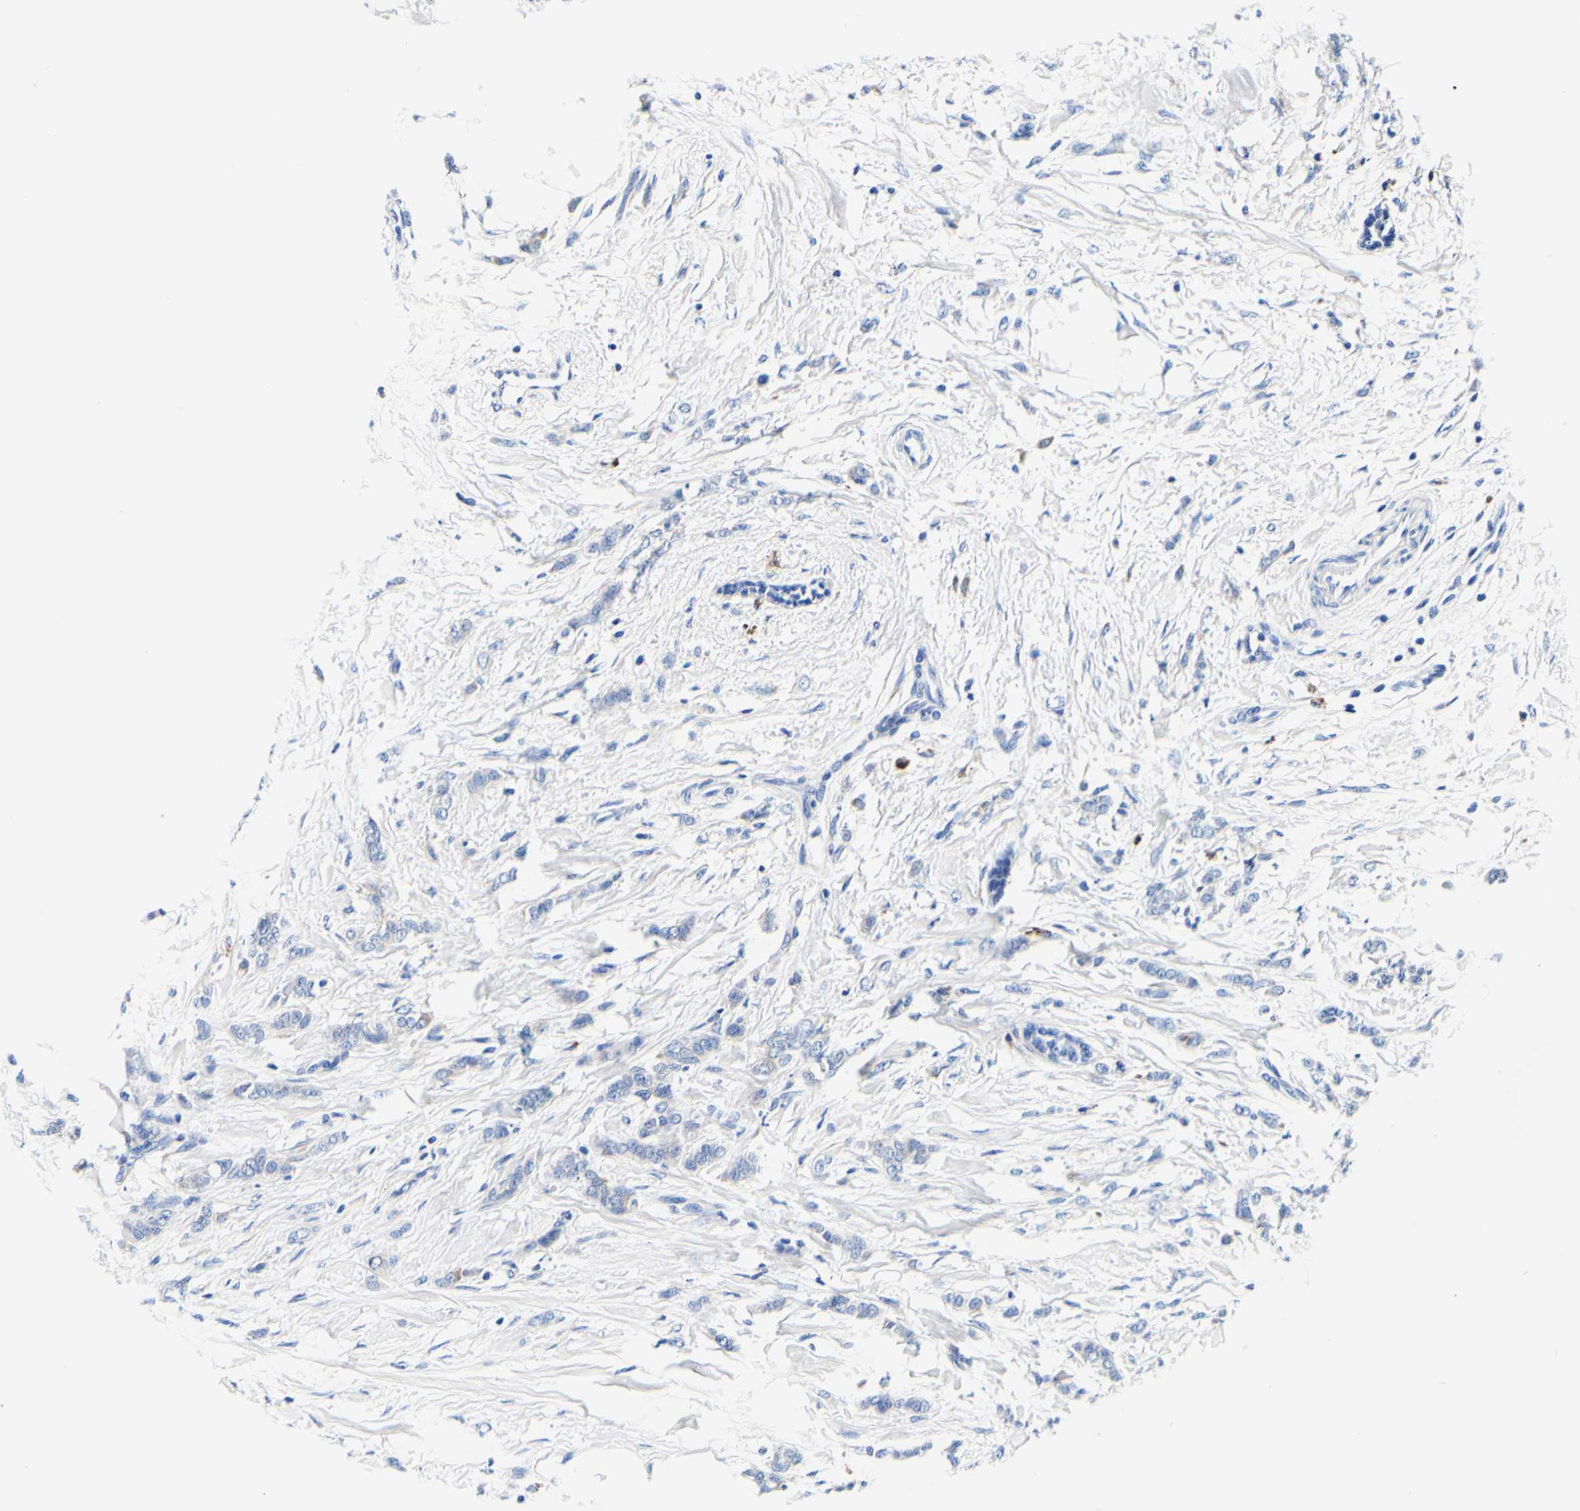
{"staining": {"intensity": "negative", "quantity": "none", "location": "none"}, "tissue": "breast cancer", "cell_type": "Tumor cells", "image_type": "cancer", "snomed": [{"axis": "morphology", "description": "Lobular carcinoma, in situ"}, {"axis": "morphology", "description": "Lobular carcinoma"}, {"axis": "topography", "description": "Breast"}], "caption": "IHC photomicrograph of human breast lobular carcinoma stained for a protein (brown), which exhibits no staining in tumor cells.", "gene": "P4HB", "patient": {"sex": "female", "age": 41}}